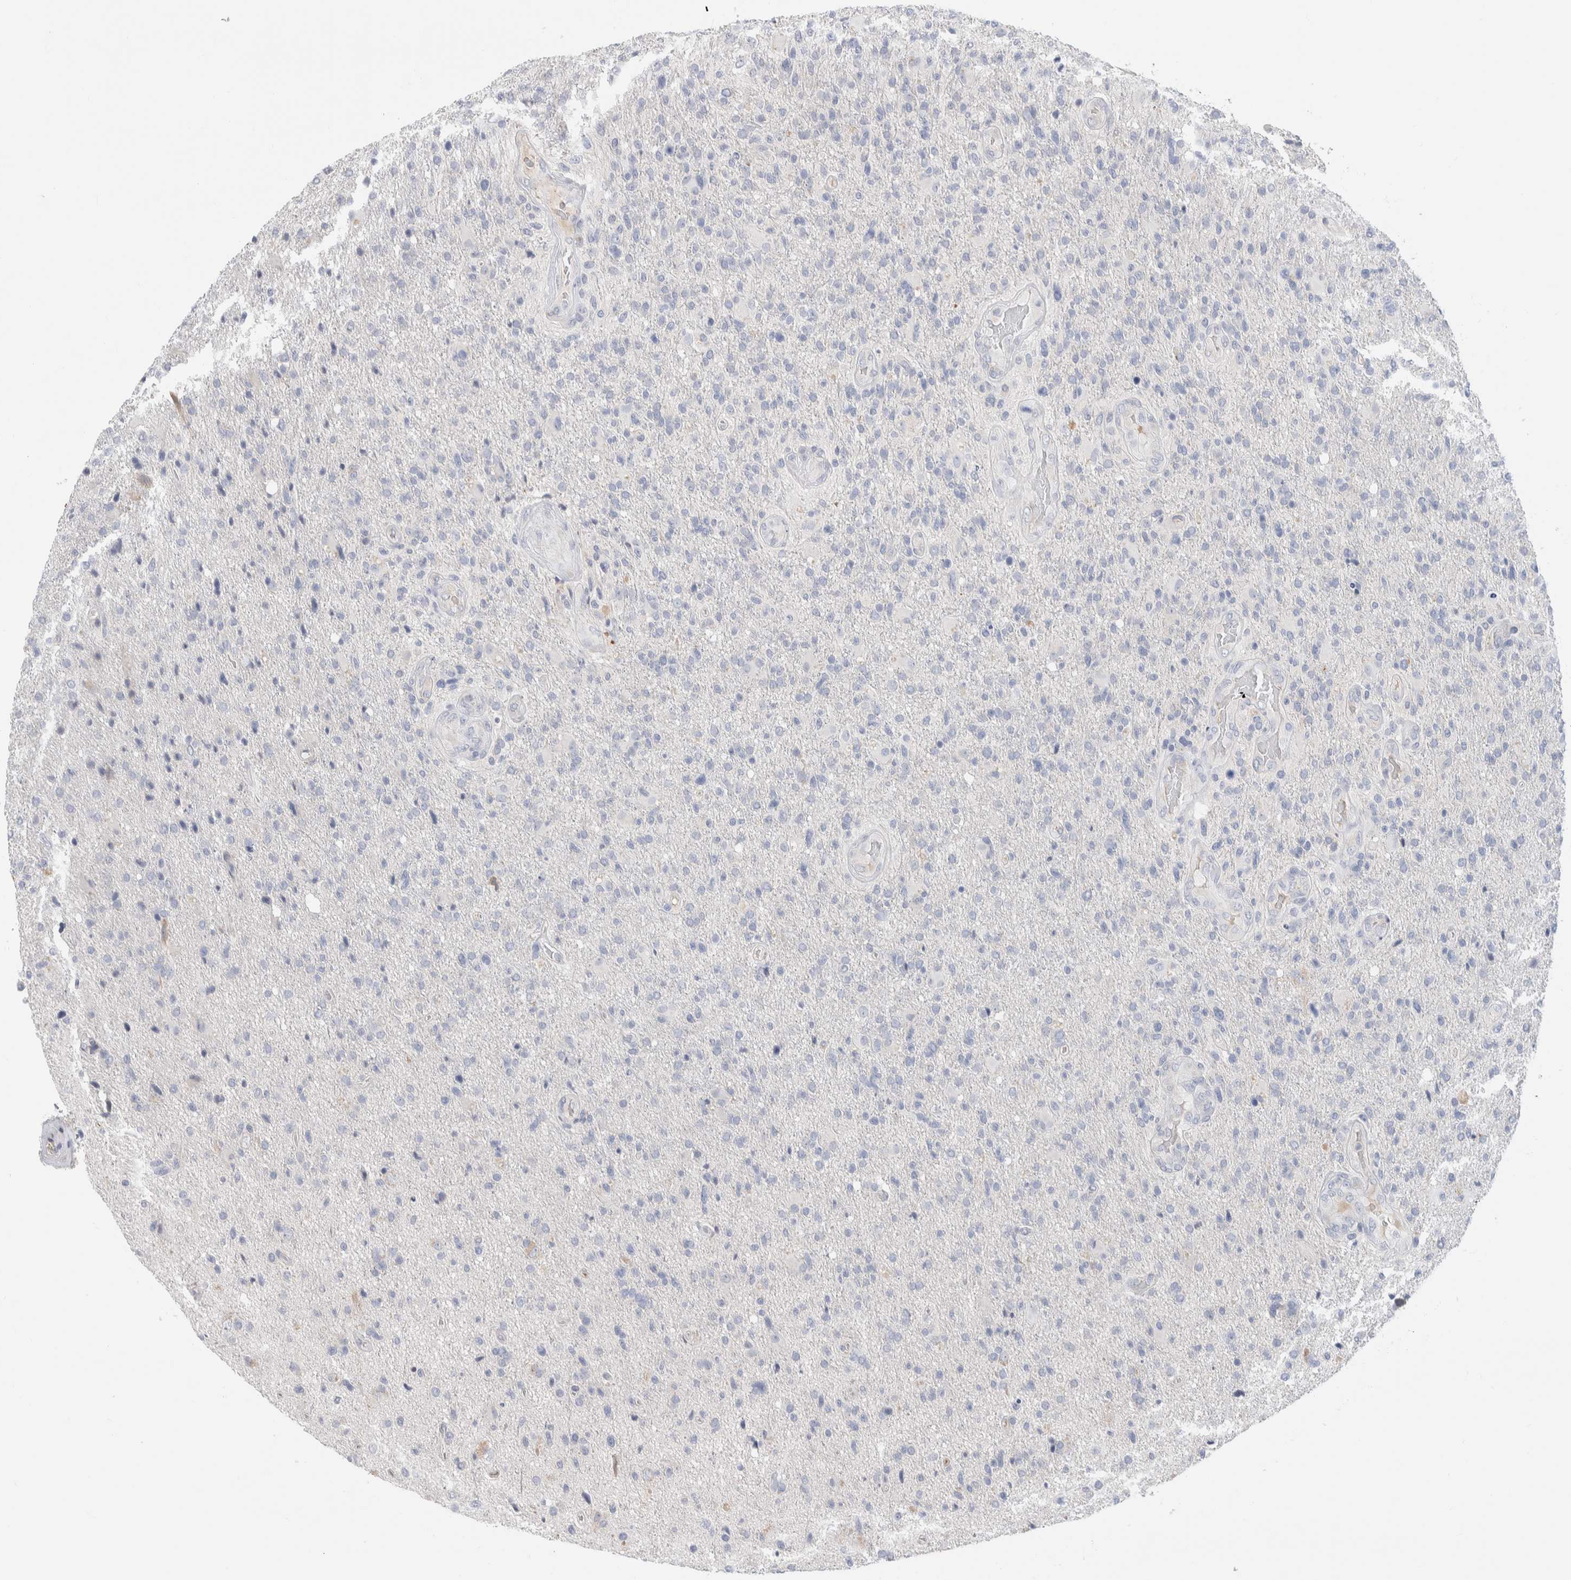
{"staining": {"intensity": "negative", "quantity": "none", "location": "none"}, "tissue": "glioma", "cell_type": "Tumor cells", "image_type": "cancer", "snomed": [{"axis": "morphology", "description": "Glioma, malignant, High grade"}, {"axis": "topography", "description": "Brain"}], "caption": "DAB immunohistochemical staining of malignant glioma (high-grade) reveals no significant staining in tumor cells.", "gene": "RUSF1", "patient": {"sex": "male", "age": 72}}